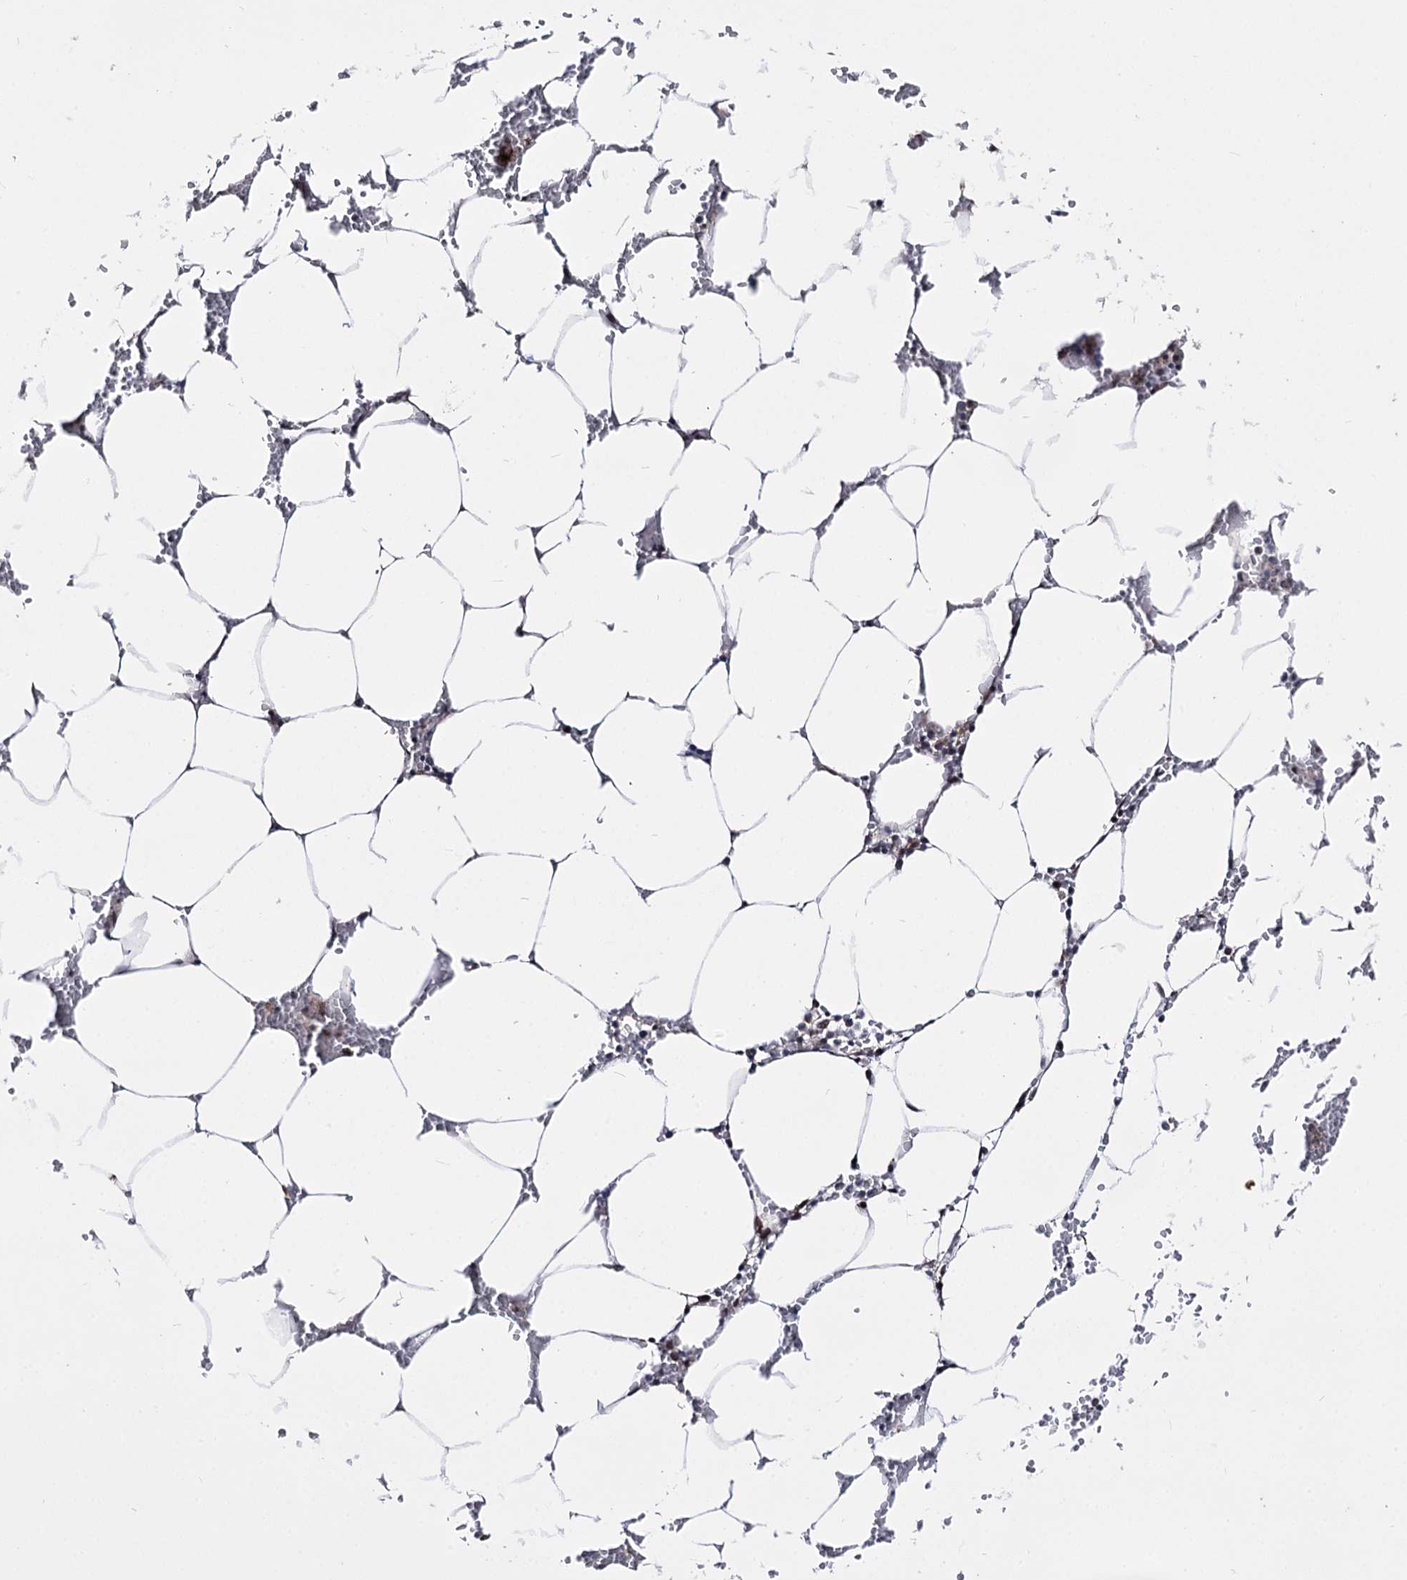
{"staining": {"intensity": "moderate", "quantity": "<25%", "location": "cytoplasmic/membranous,nuclear"}, "tissue": "bone marrow", "cell_type": "Hematopoietic cells", "image_type": "normal", "snomed": [{"axis": "morphology", "description": "Normal tissue, NOS"}, {"axis": "topography", "description": "Bone marrow"}], "caption": "This is a histology image of immunohistochemistry (IHC) staining of normal bone marrow, which shows moderate positivity in the cytoplasmic/membranous,nuclear of hematopoietic cells.", "gene": "STOX1", "patient": {"sex": "male", "age": 70}}